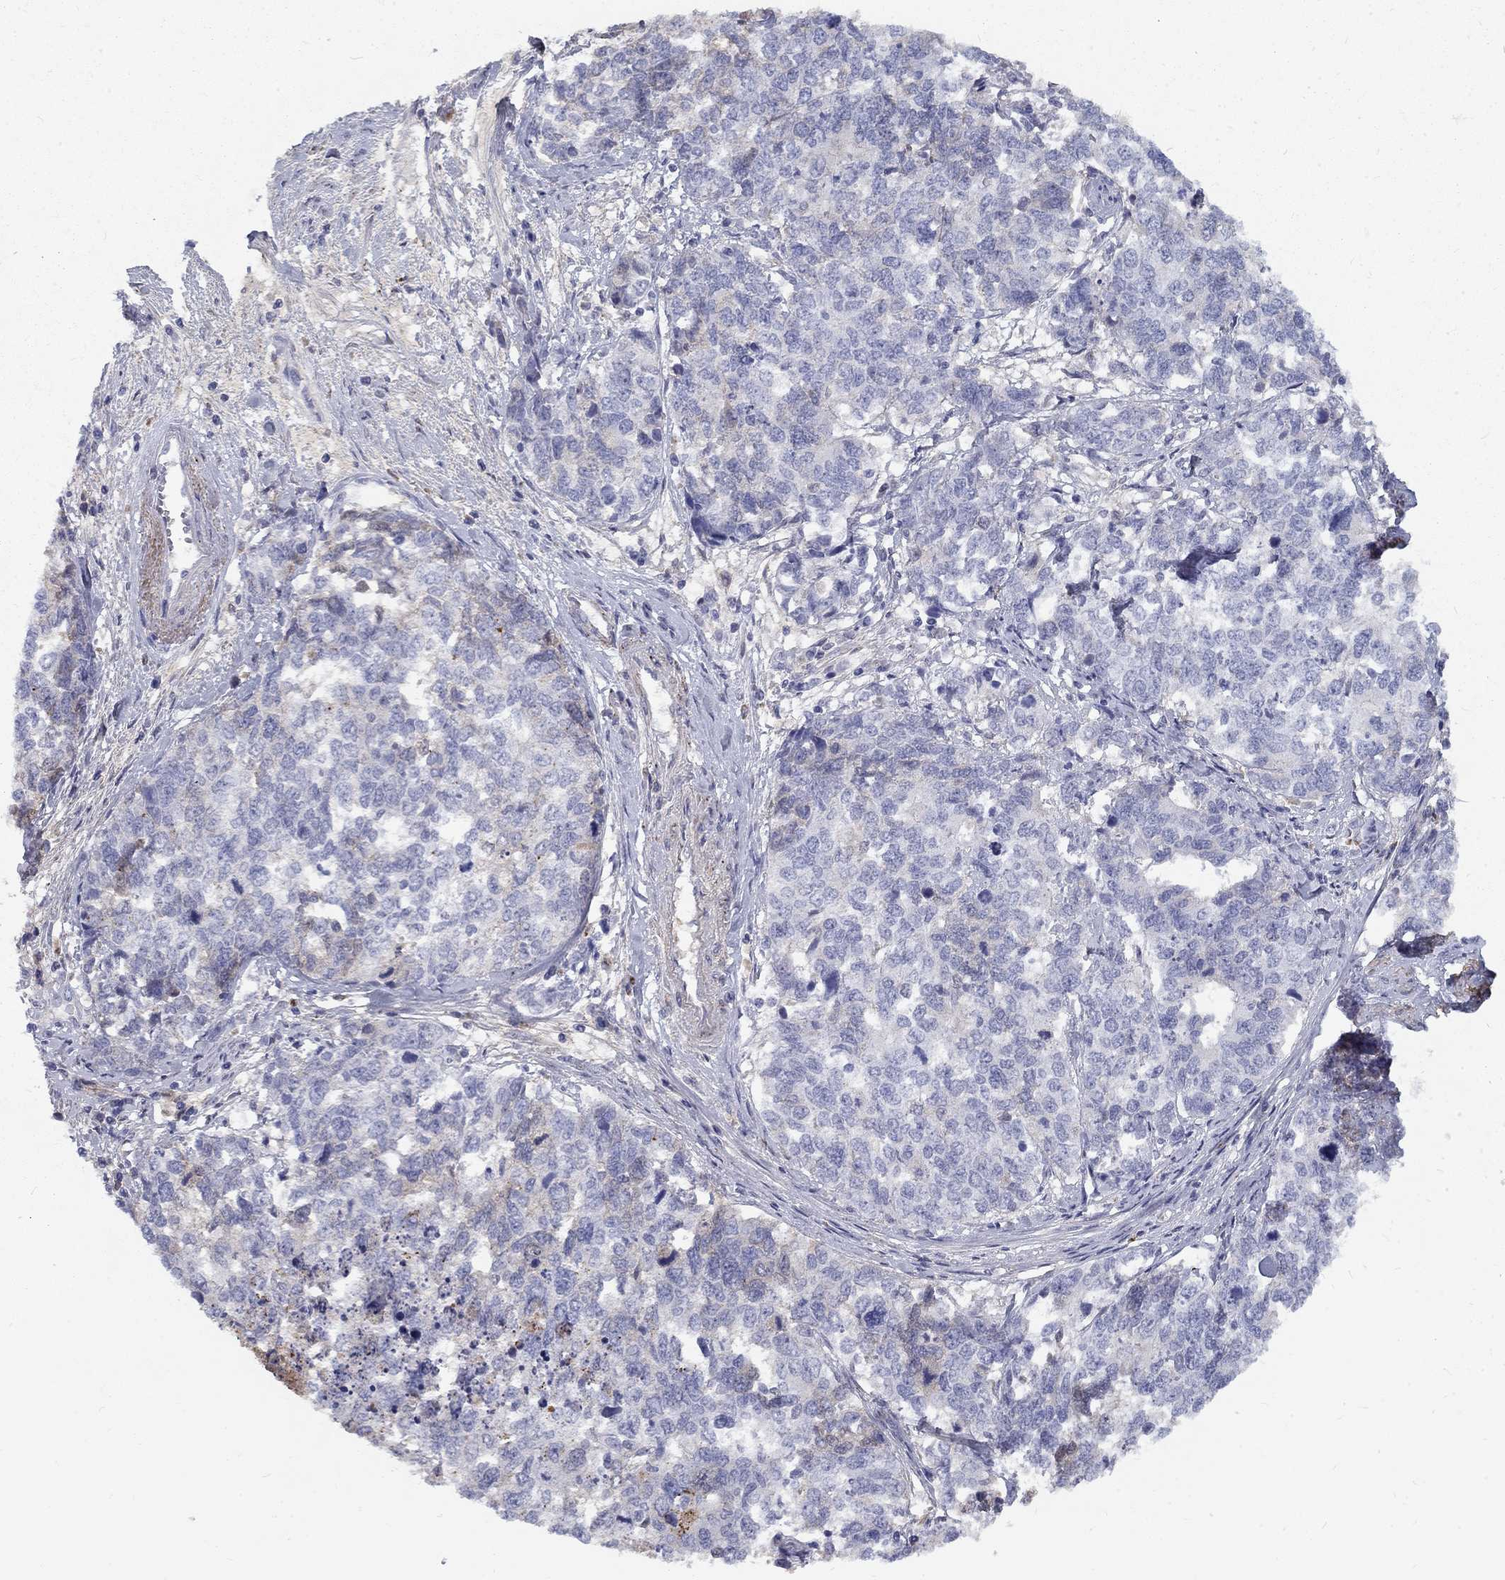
{"staining": {"intensity": "moderate", "quantity": "<25%", "location": "cytoplasmic/membranous"}, "tissue": "cervical cancer", "cell_type": "Tumor cells", "image_type": "cancer", "snomed": [{"axis": "morphology", "description": "Squamous cell carcinoma, NOS"}, {"axis": "topography", "description": "Cervix"}], "caption": "The immunohistochemical stain shows moderate cytoplasmic/membranous staining in tumor cells of cervical cancer tissue.", "gene": "EPDR1", "patient": {"sex": "female", "age": 63}}